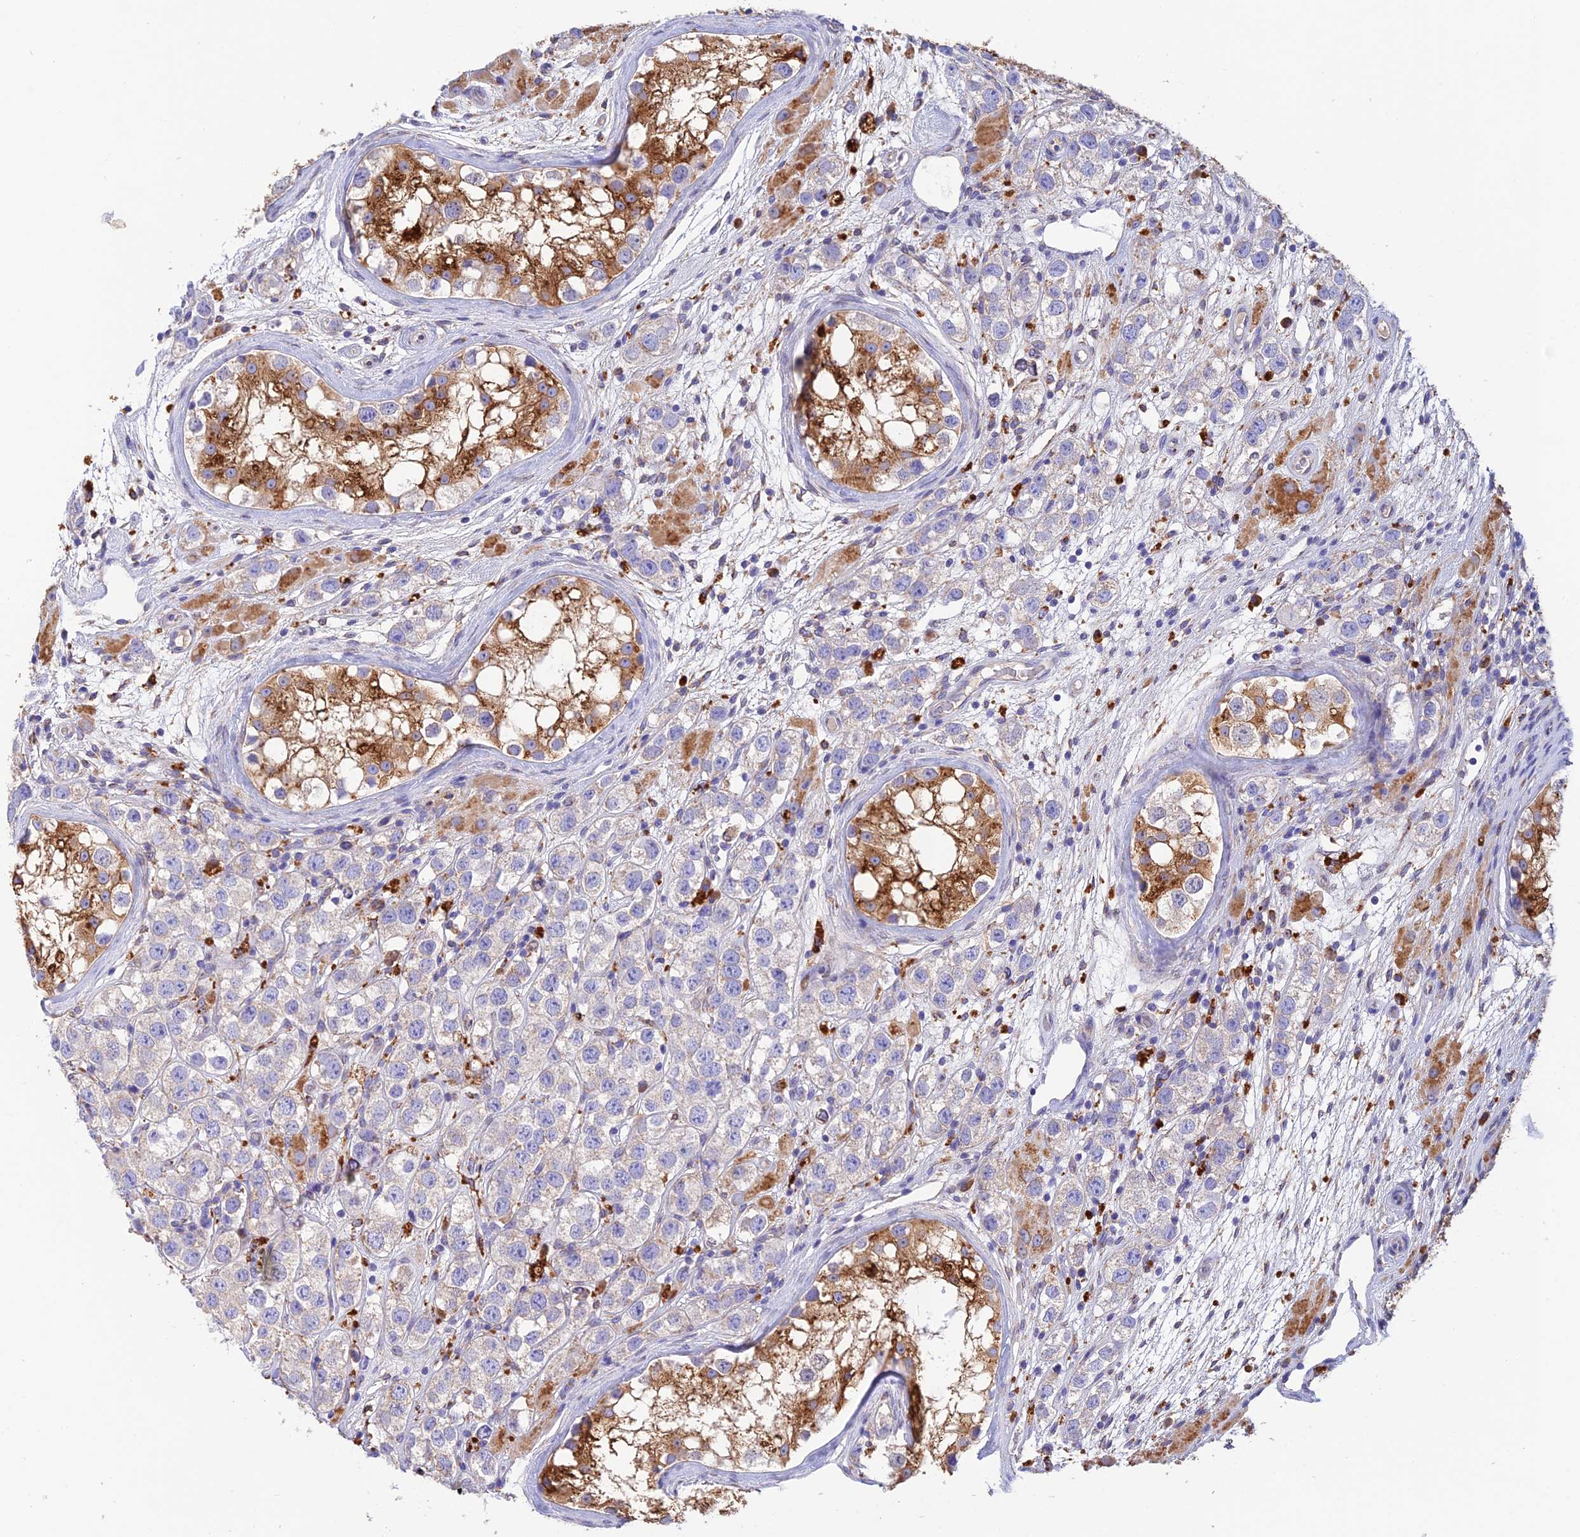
{"staining": {"intensity": "weak", "quantity": "<25%", "location": "cytoplasmic/membranous"}, "tissue": "testis cancer", "cell_type": "Tumor cells", "image_type": "cancer", "snomed": [{"axis": "morphology", "description": "Seminoma, NOS"}, {"axis": "topography", "description": "Testis"}], "caption": "Tumor cells show no significant protein expression in testis cancer (seminoma).", "gene": "VKORC1", "patient": {"sex": "male", "age": 28}}